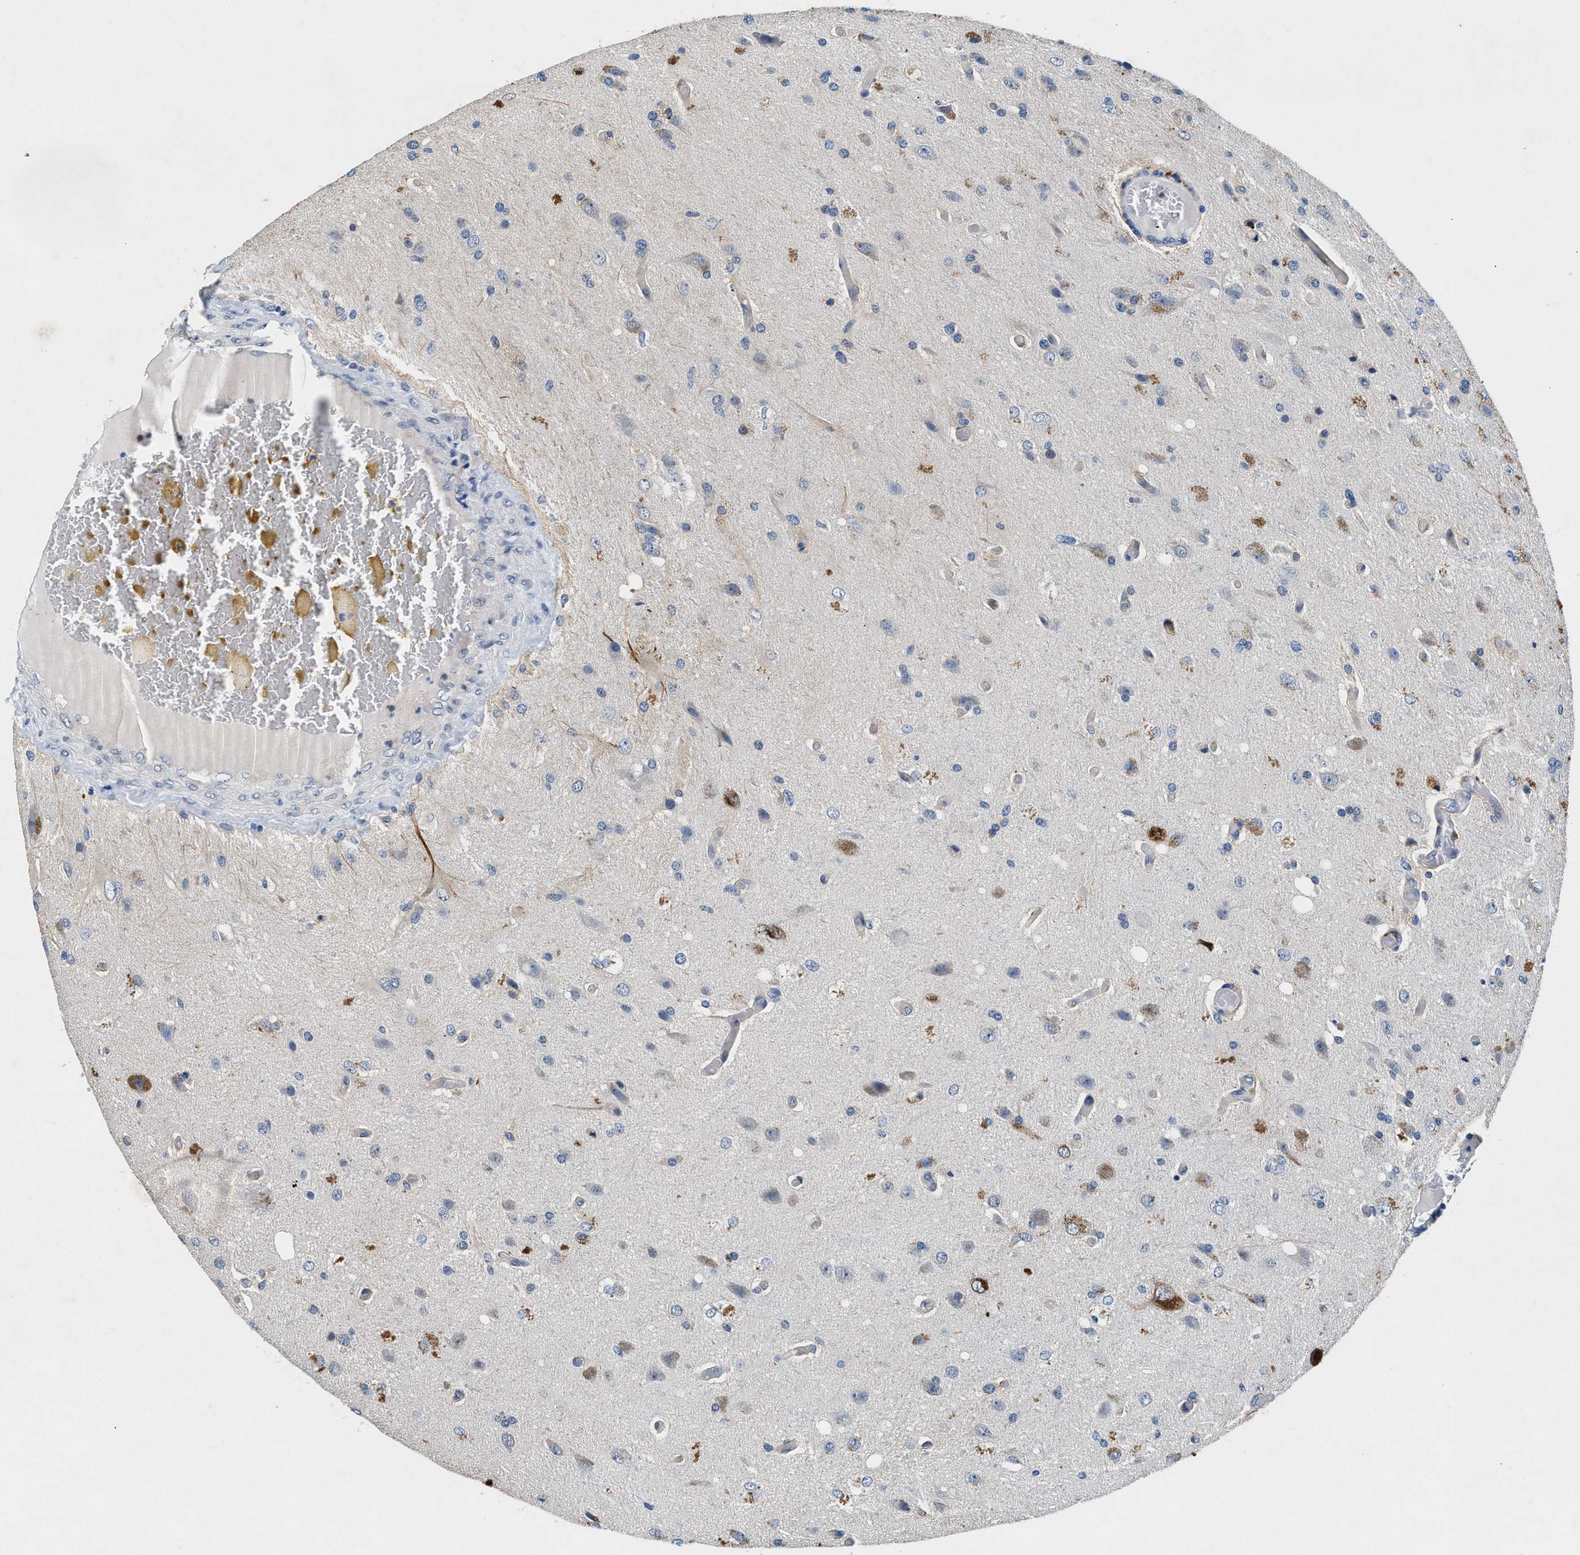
{"staining": {"intensity": "negative", "quantity": "none", "location": "none"}, "tissue": "glioma", "cell_type": "Tumor cells", "image_type": "cancer", "snomed": [{"axis": "morphology", "description": "Normal tissue, NOS"}, {"axis": "morphology", "description": "Glioma, malignant, High grade"}, {"axis": "topography", "description": "Cerebral cortex"}], "caption": "Human glioma stained for a protein using immunohistochemistry demonstrates no expression in tumor cells.", "gene": "COPS2", "patient": {"sex": "male", "age": 77}}